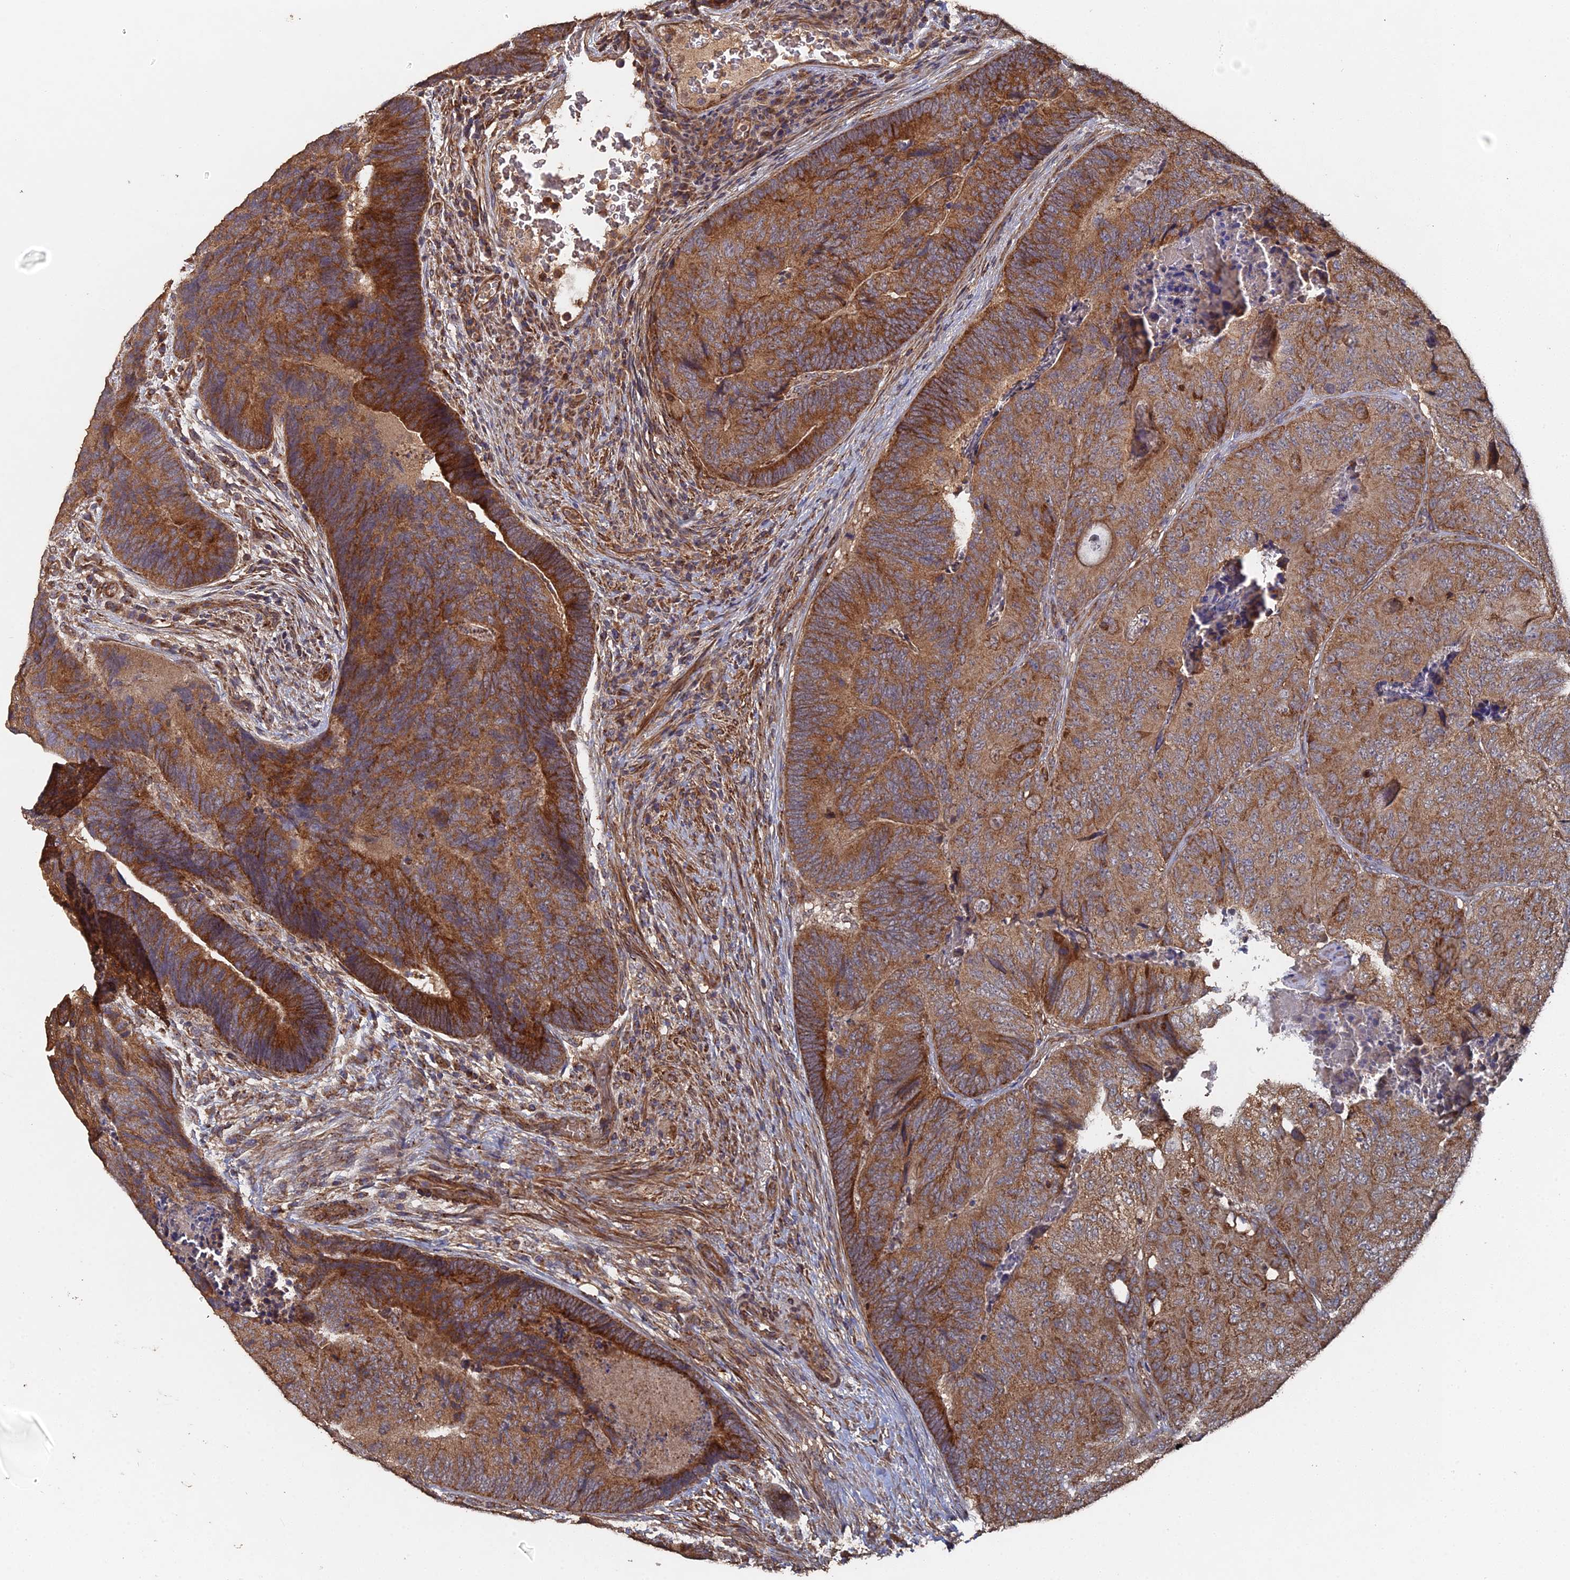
{"staining": {"intensity": "strong", "quantity": ">75%", "location": "cytoplasmic/membranous"}, "tissue": "colorectal cancer", "cell_type": "Tumor cells", "image_type": "cancer", "snomed": [{"axis": "morphology", "description": "Adenocarcinoma, NOS"}, {"axis": "topography", "description": "Colon"}], "caption": "This histopathology image demonstrates IHC staining of adenocarcinoma (colorectal), with high strong cytoplasmic/membranous staining in about >75% of tumor cells.", "gene": "SPANXN4", "patient": {"sex": "female", "age": 67}}